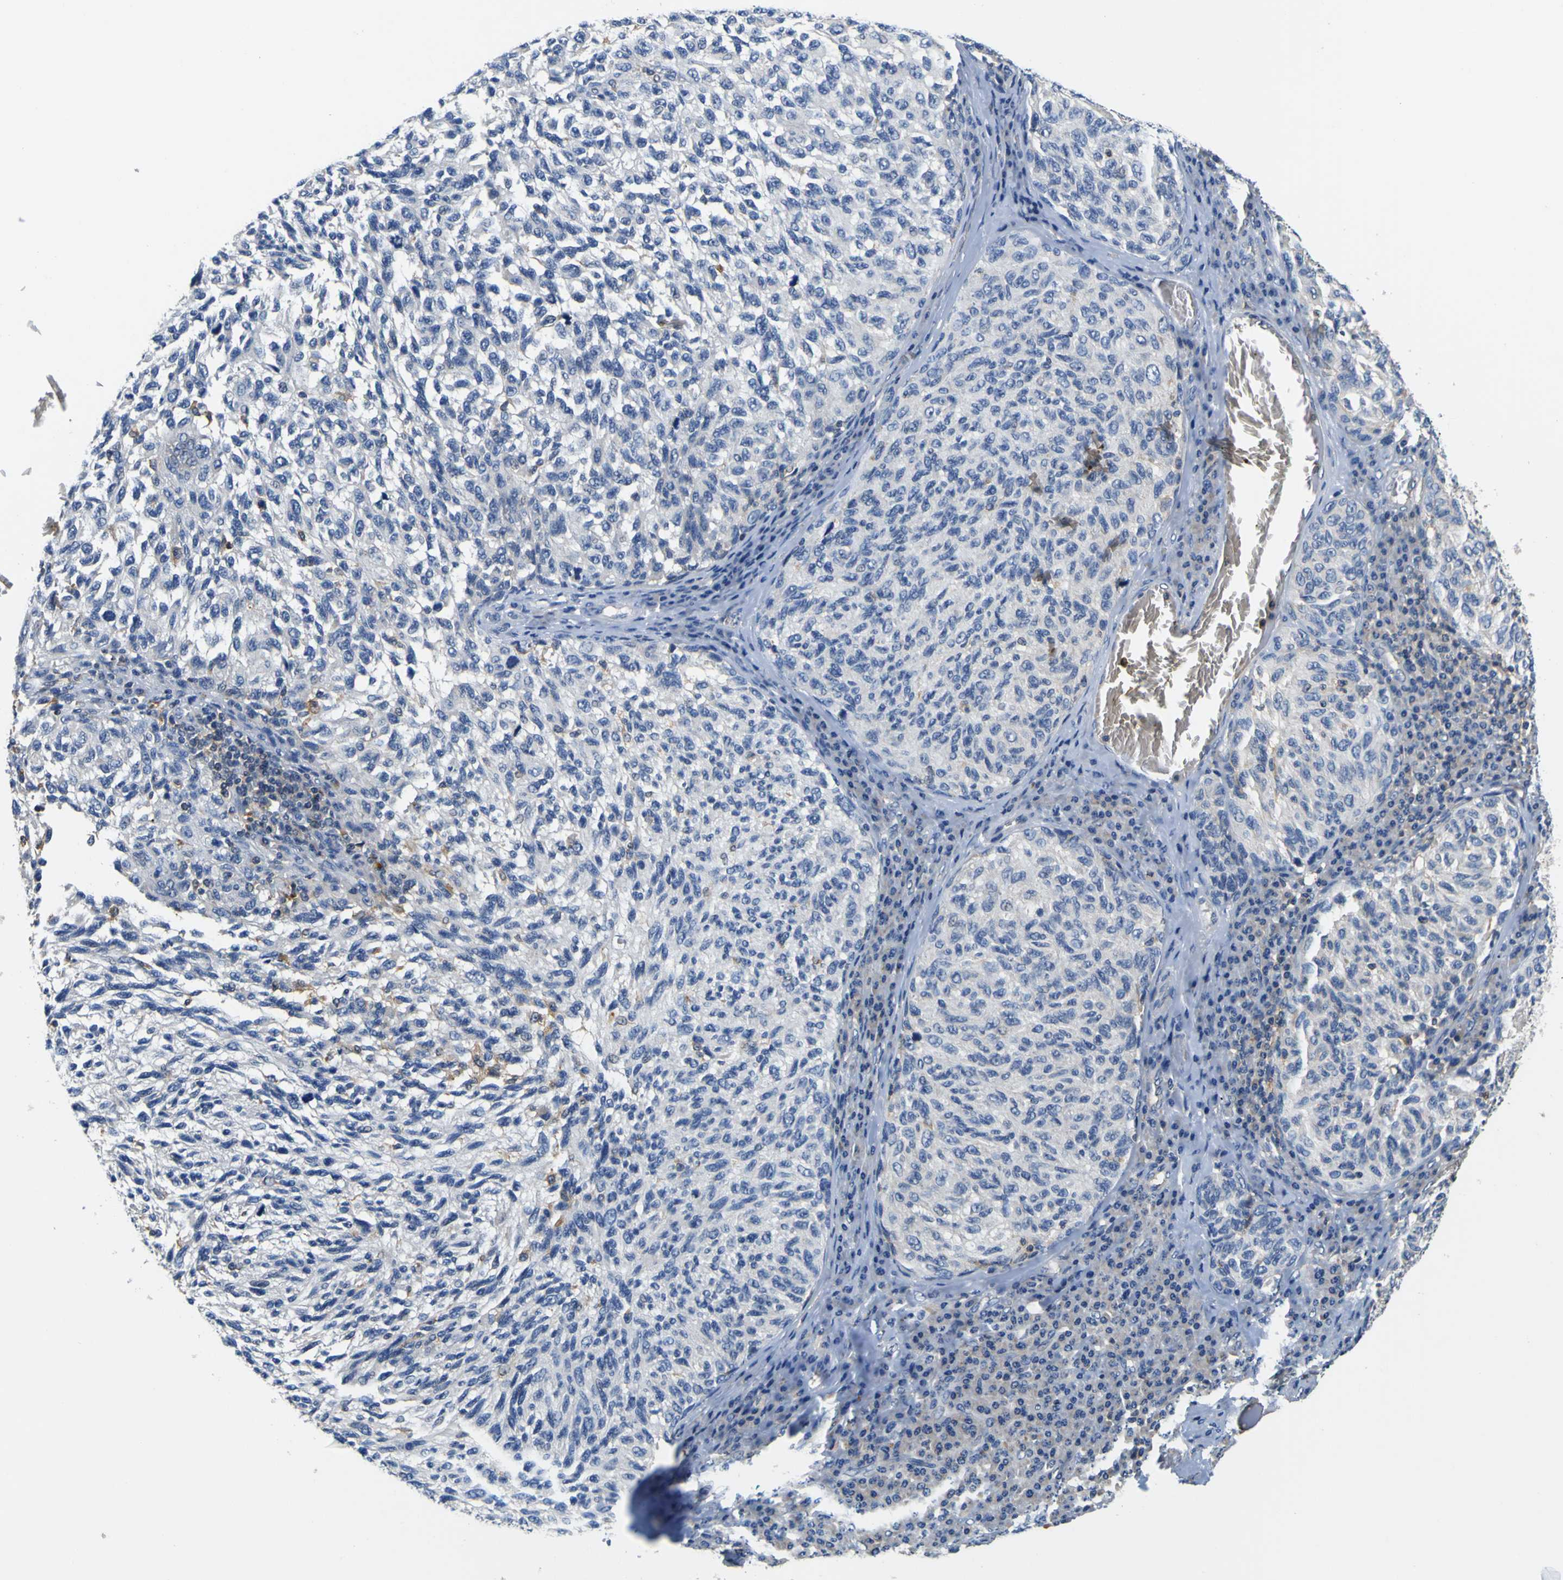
{"staining": {"intensity": "weak", "quantity": "<25%", "location": "cytoplasmic/membranous"}, "tissue": "melanoma", "cell_type": "Tumor cells", "image_type": "cancer", "snomed": [{"axis": "morphology", "description": "Malignant melanoma, NOS"}, {"axis": "topography", "description": "Skin"}], "caption": "This micrograph is of malignant melanoma stained with immunohistochemistry to label a protein in brown with the nuclei are counter-stained blue. There is no expression in tumor cells.", "gene": "TNIK", "patient": {"sex": "female", "age": 73}}